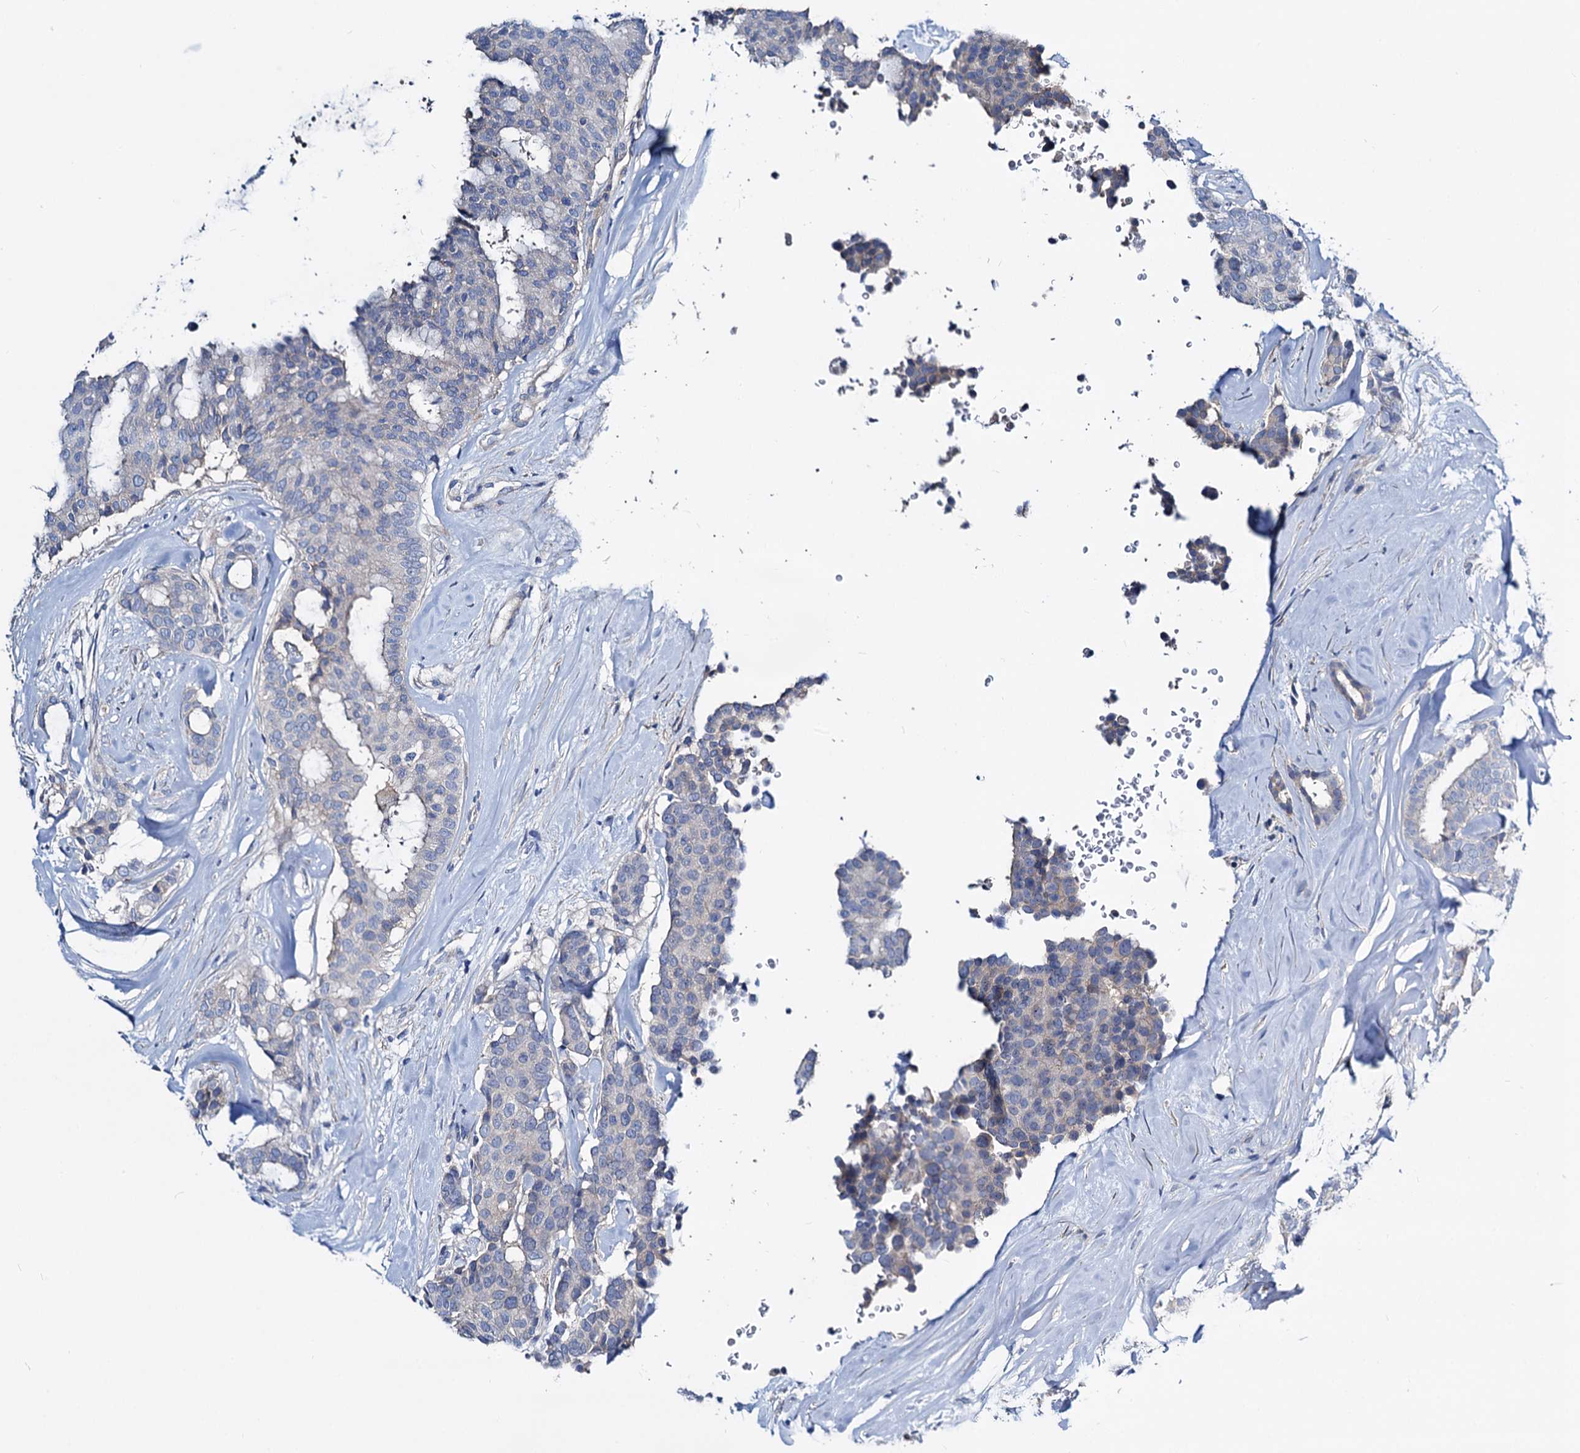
{"staining": {"intensity": "negative", "quantity": "none", "location": "none"}, "tissue": "breast cancer", "cell_type": "Tumor cells", "image_type": "cancer", "snomed": [{"axis": "morphology", "description": "Duct carcinoma"}, {"axis": "topography", "description": "Breast"}], "caption": "The image reveals no significant positivity in tumor cells of intraductal carcinoma (breast).", "gene": "DYDC2", "patient": {"sex": "female", "age": 75}}